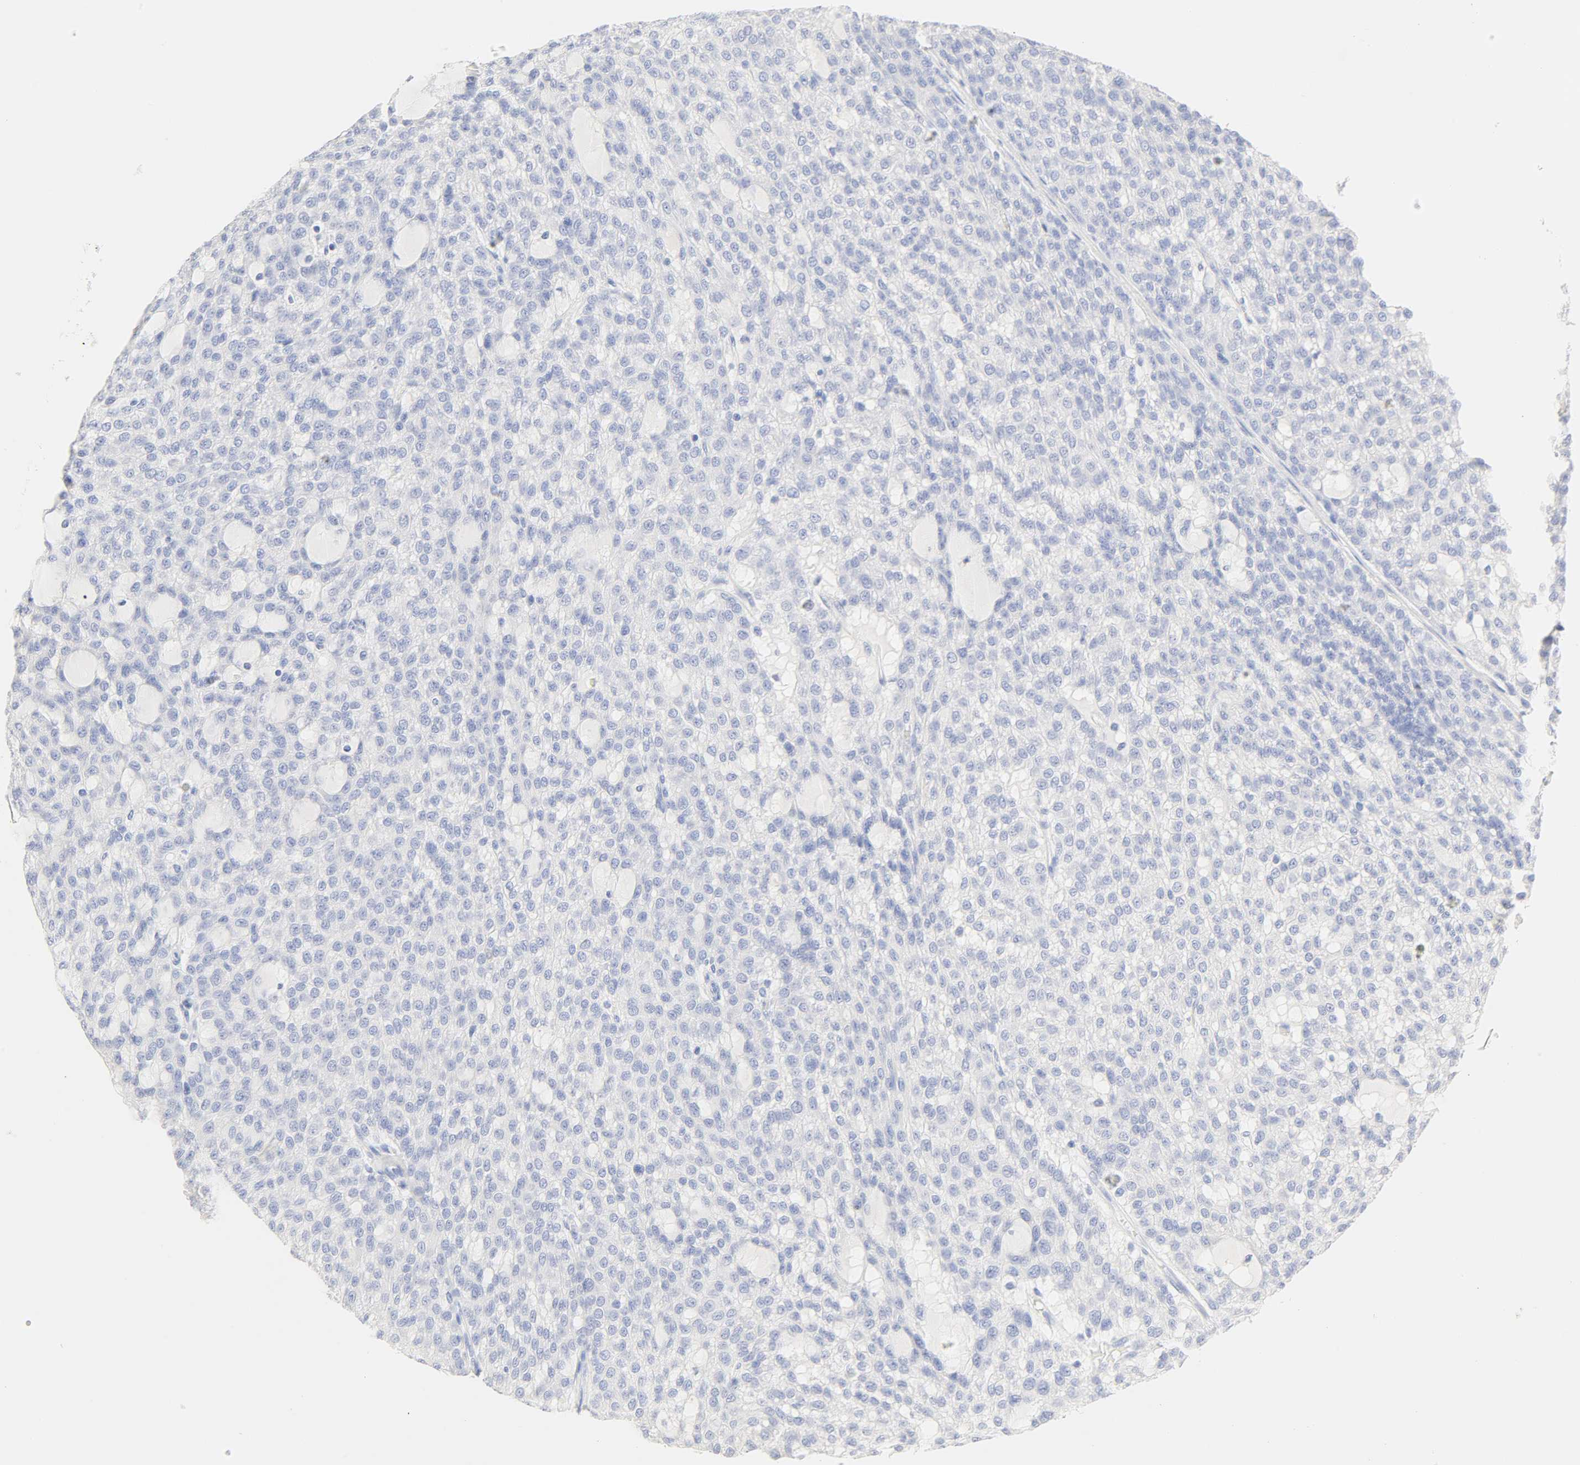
{"staining": {"intensity": "negative", "quantity": "none", "location": "none"}, "tissue": "renal cancer", "cell_type": "Tumor cells", "image_type": "cancer", "snomed": [{"axis": "morphology", "description": "Adenocarcinoma, NOS"}, {"axis": "topography", "description": "Kidney"}], "caption": "Tumor cells show no significant positivity in adenocarcinoma (renal).", "gene": "SLCO1B3", "patient": {"sex": "male", "age": 63}}